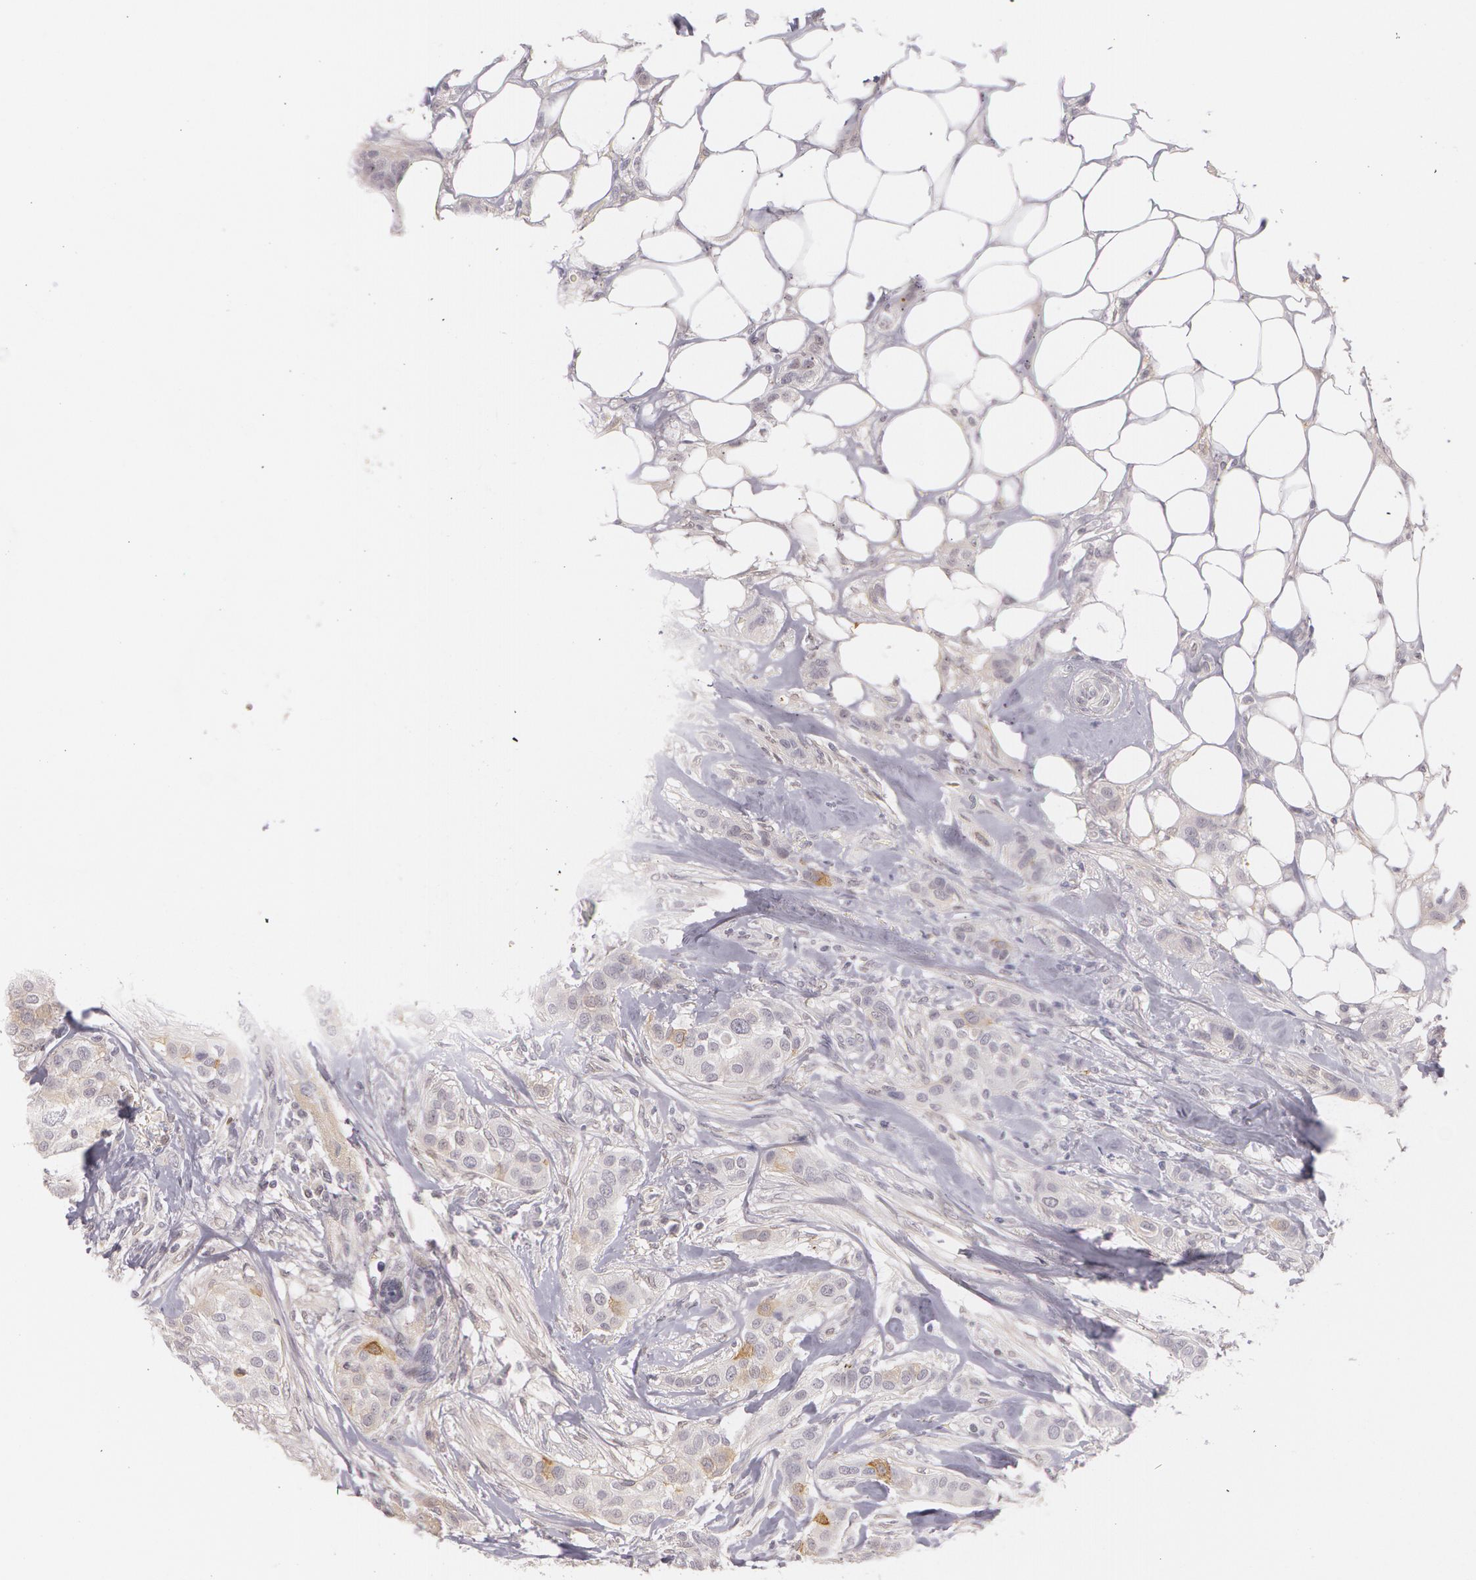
{"staining": {"intensity": "weak", "quantity": "<25%", "location": "cytoplasmic/membranous"}, "tissue": "breast cancer", "cell_type": "Tumor cells", "image_type": "cancer", "snomed": [{"axis": "morphology", "description": "Duct carcinoma"}, {"axis": "topography", "description": "Breast"}], "caption": "Immunohistochemical staining of invasive ductal carcinoma (breast) demonstrates no significant expression in tumor cells.", "gene": "LBP", "patient": {"sex": "female", "age": 45}}